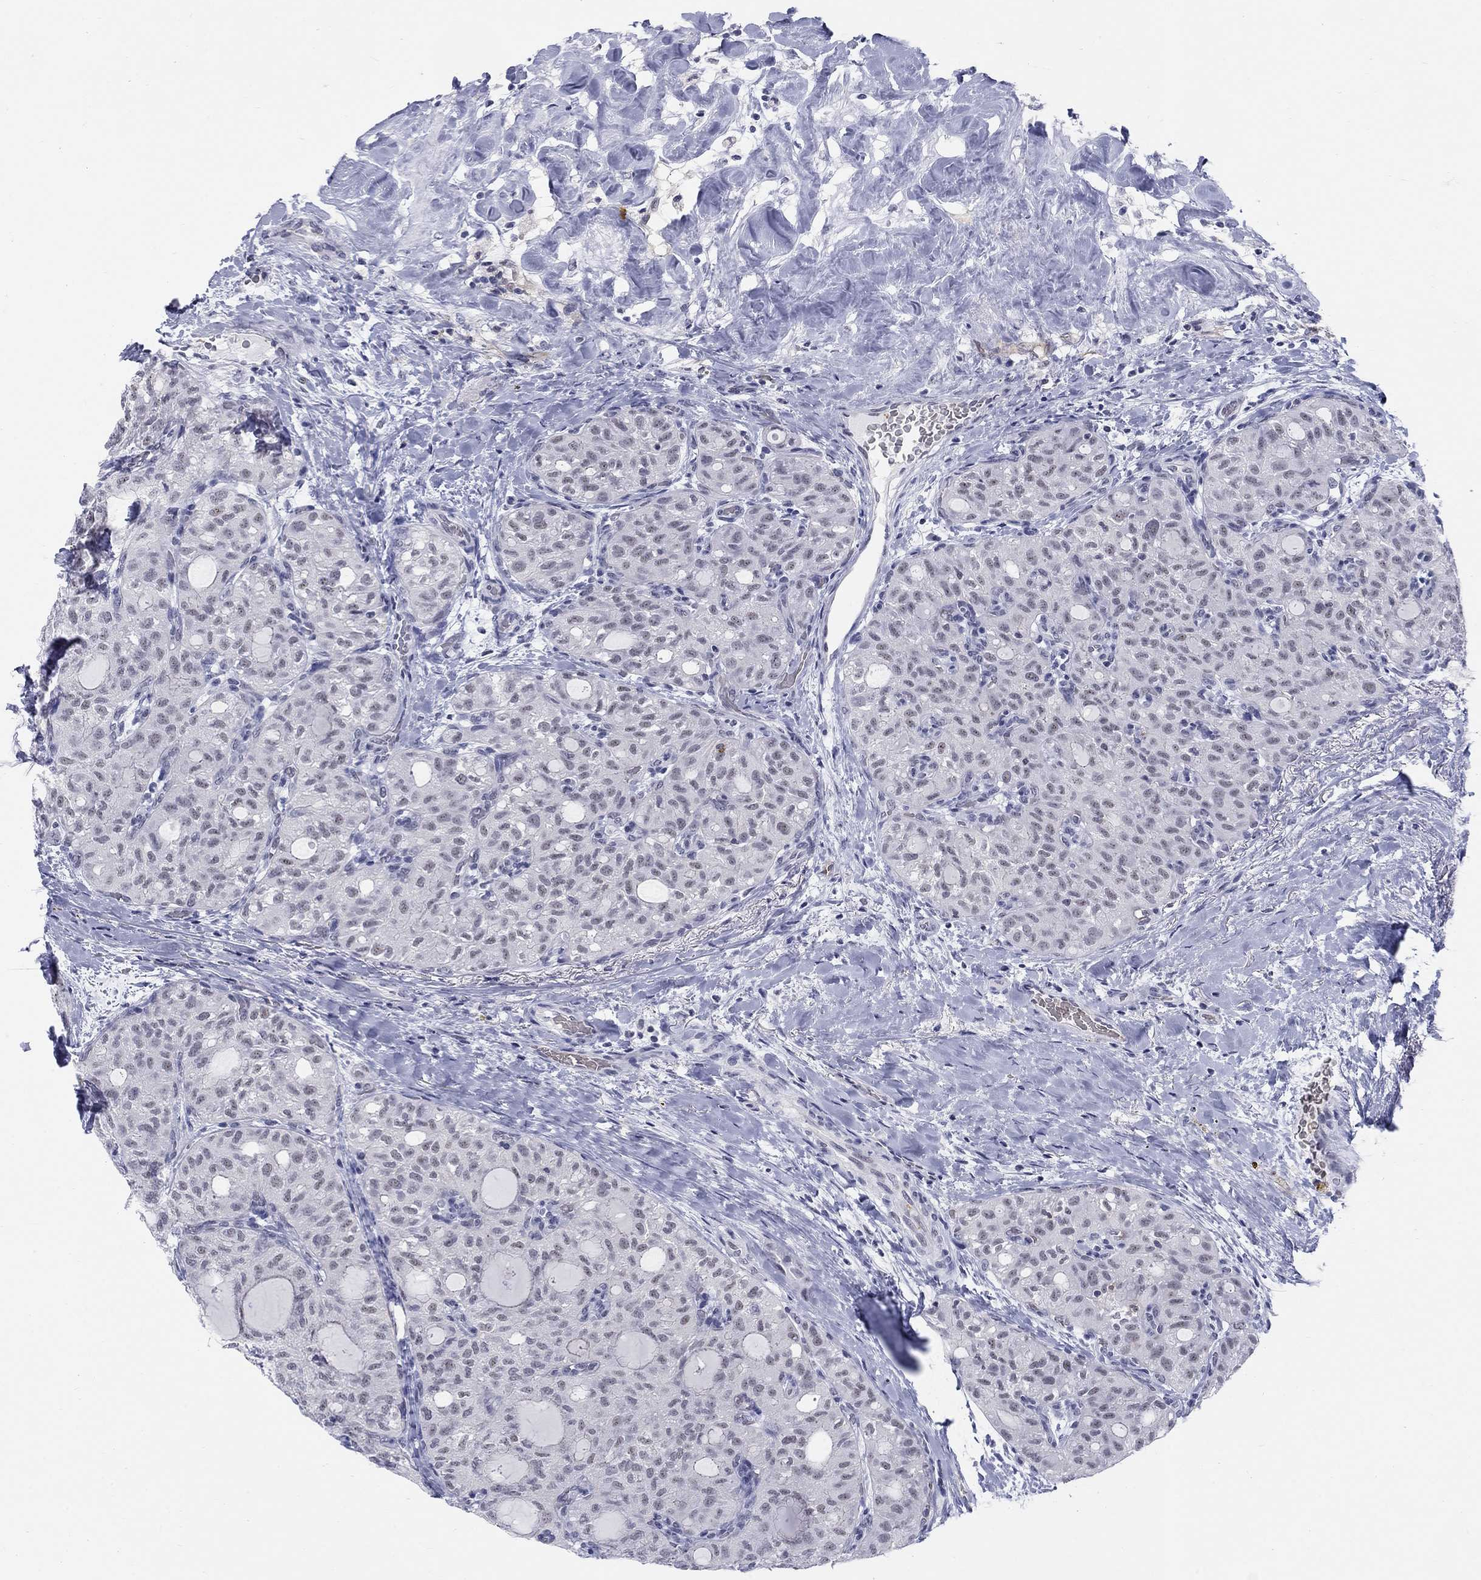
{"staining": {"intensity": "negative", "quantity": "none", "location": "none"}, "tissue": "thyroid cancer", "cell_type": "Tumor cells", "image_type": "cancer", "snomed": [{"axis": "morphology", "description": "Follicular adenoma carcinoma, NOS"}, {"axis": "topography", "description": "Thyroid gland"}], "caption": "Immunohistochemistry (IHC) image of follicular adenoma carcinoma (thyroid) stained for a protein (brown), which demonstrates no positivity in tumor cells.", "gene": "DMTN", "patient": {"sex": "male", "age": 75}}